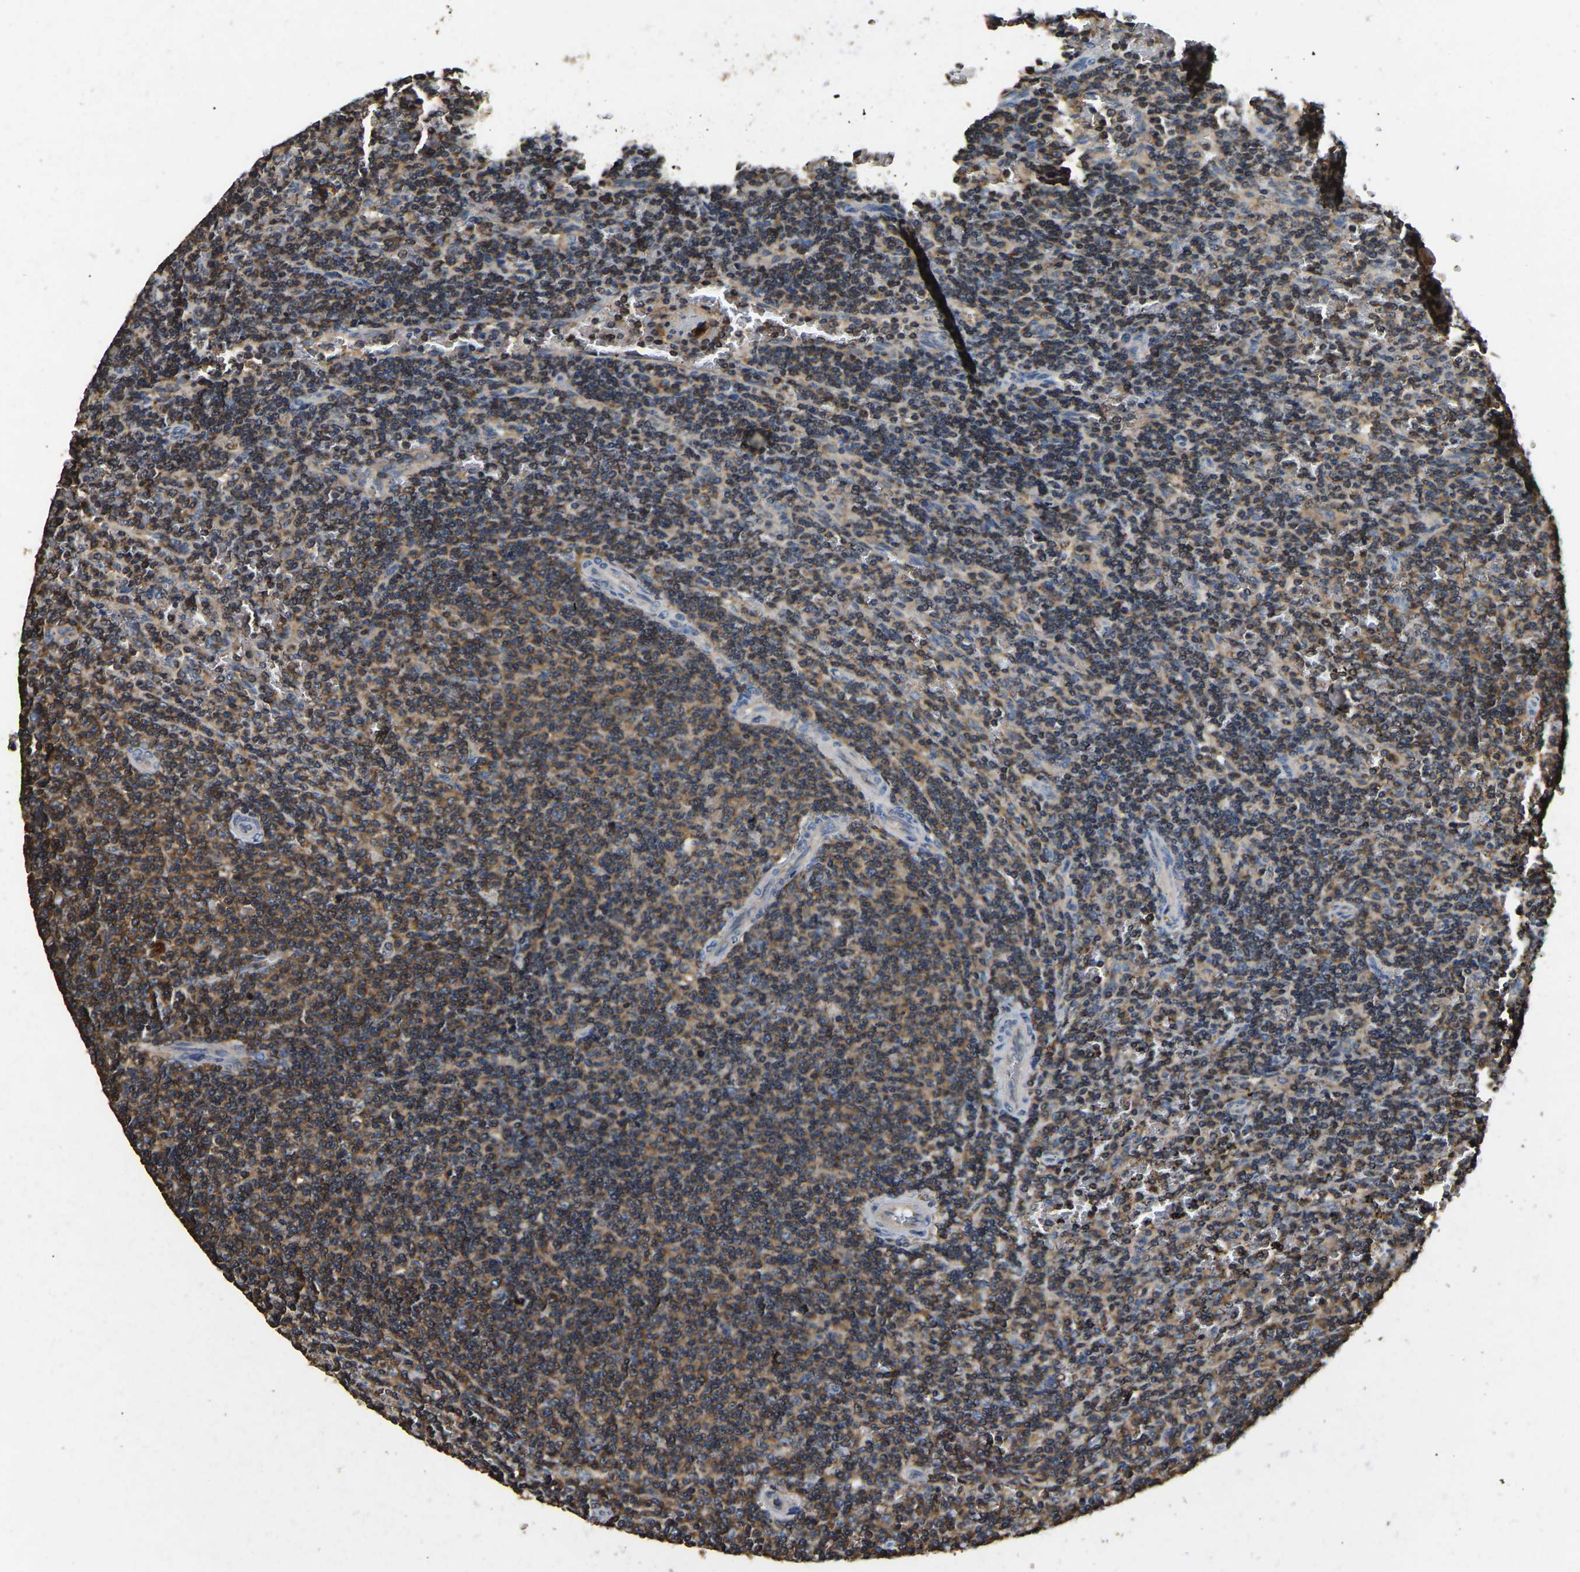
{"staining": {"intensity": "moderate", "quantity": "25%-75%", "location": "cytoplasmic/membranous"}, "tissue": "lymphoma", "cell_type": "Tumor cells", "image_type": "cancer", "snomed": [{"axis": "morphology", "description": "Malignant lymphoma, non-Hodgkin's type, Low grade"}, {"axis": "topography", "description": "Spleen"}], "caption": "A photomicrograph of human lymphoma stained for a protein shows moderate cytoplasmic/membranous brown staining in tumor cells. (DAB (3,3'-diaminobenzidine) IHC, brown staining for protein, blue staining for nuclei).", "gene": "SMPD2", "patient": {"sex": "female", "age": 19}}